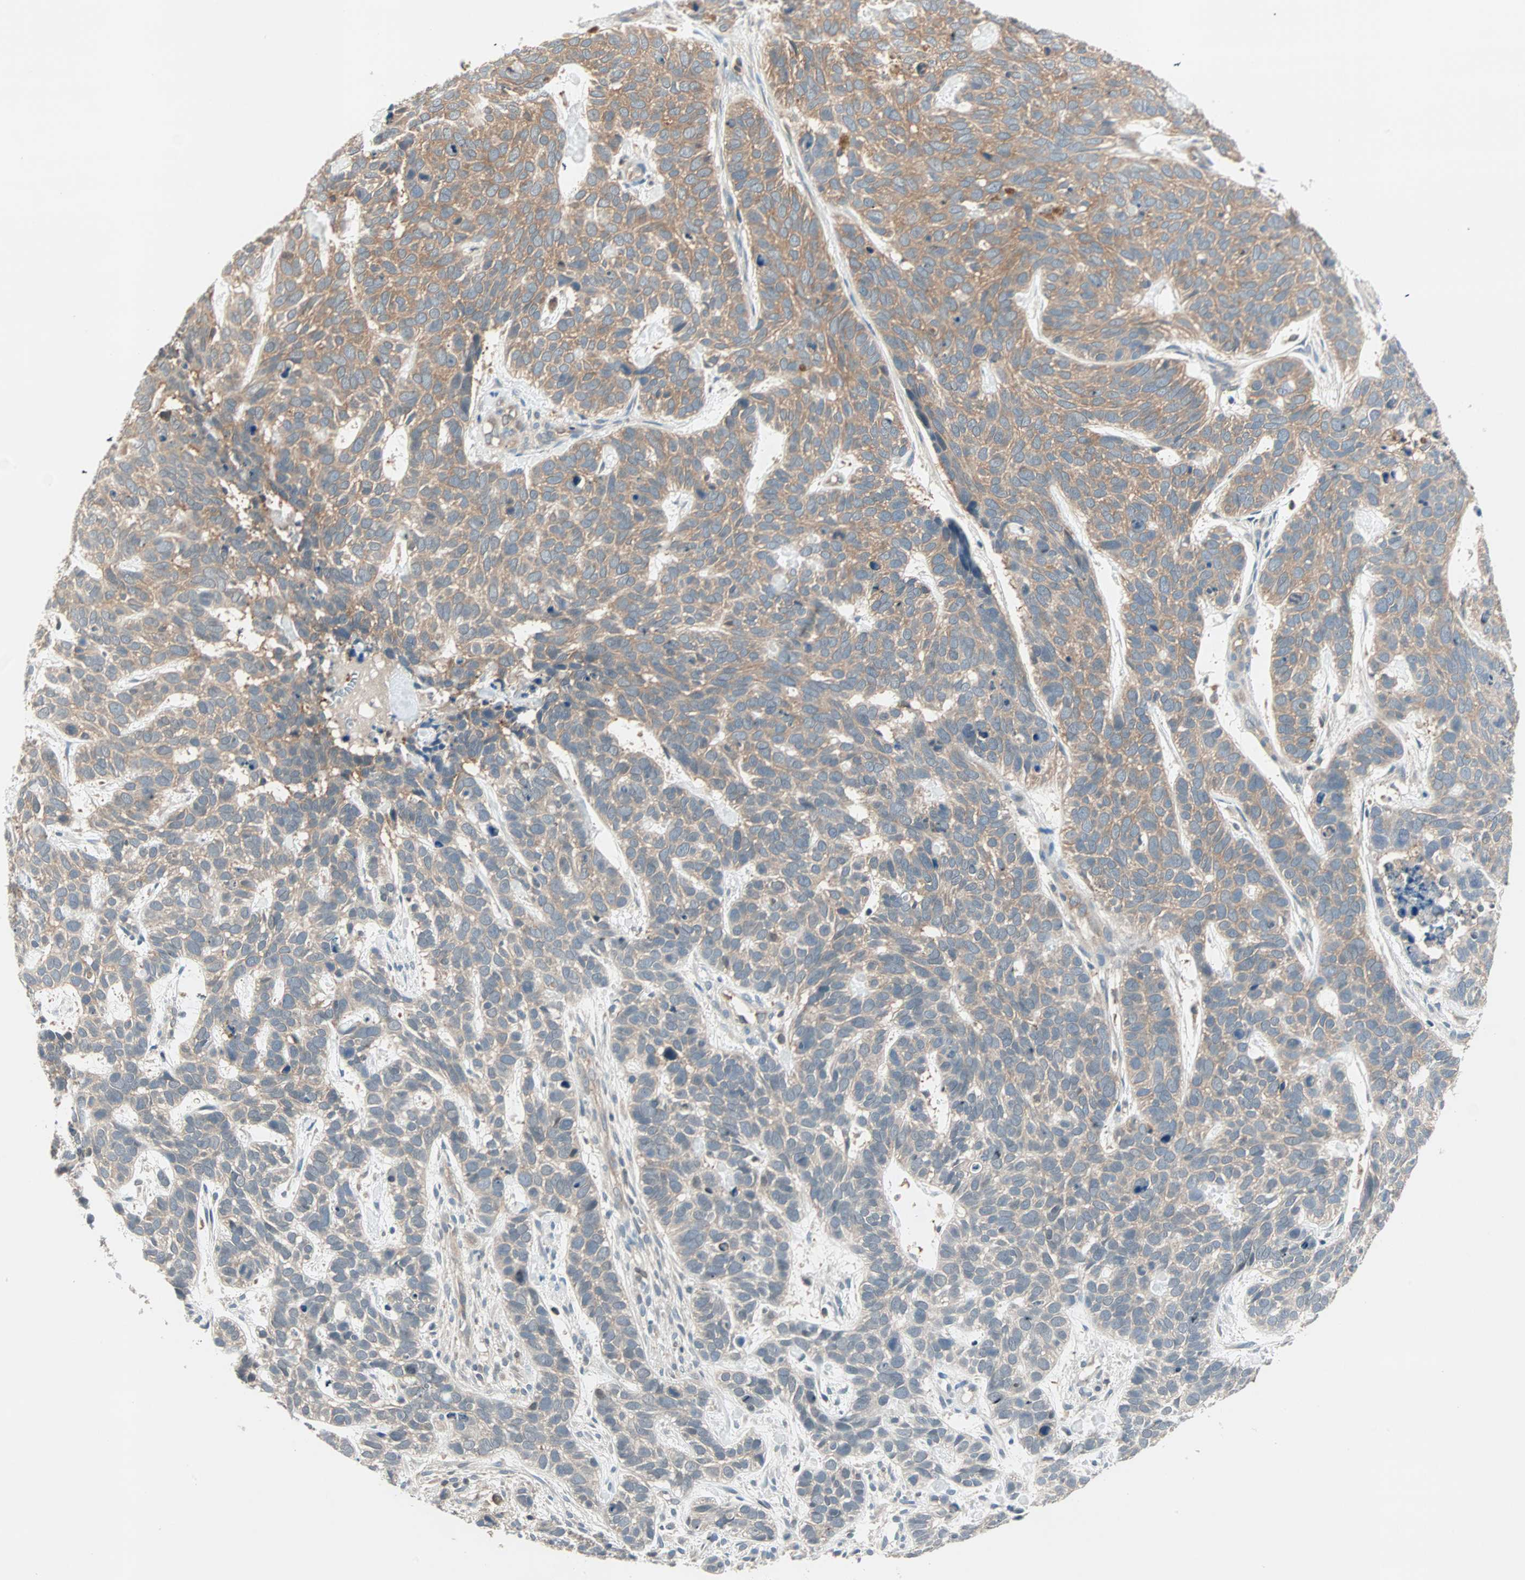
{"staining": {"intensity": "moderate", "quantity": ">75%", "location": "cytoplasmic/membranous"}, "tissue": "skin cancer", "cell_type": "Tumor cells", "image_type": "cancer", "snomed": [{"axis": "morphology", "description": "Basal cell carcinoma"}, {"axis": "topography", "description": "Skin"}], "caption": "Basal cell carcinoma (skin) tissue exhibits moderate cytoplasmic/membranous expression in about >75% of tumor cells", "gene": "TEC", "patient": {"sex": "male", "age": 87}}